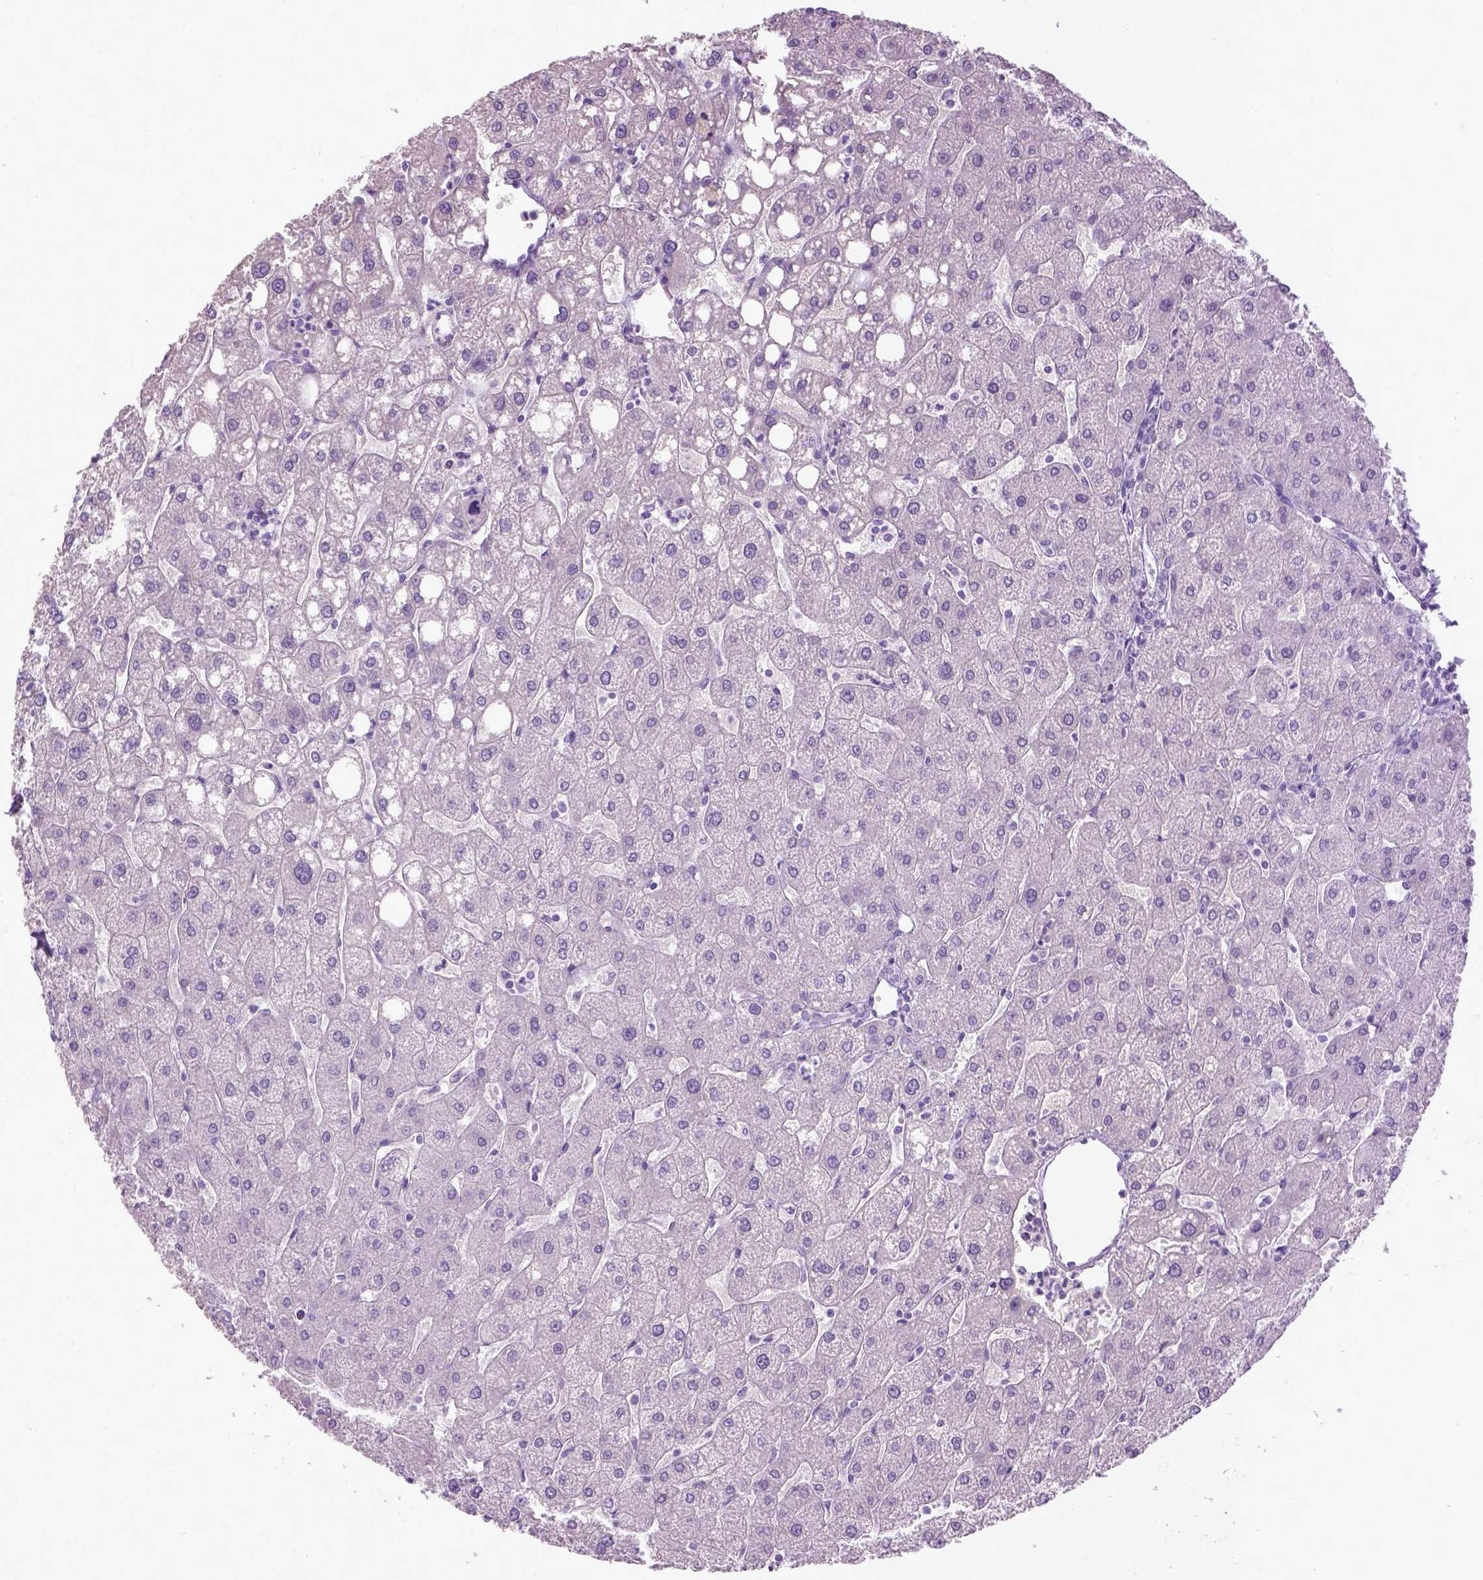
{"staining": {"intensity": "negative", "quantity": "none", "location": "none"}, "tissue": "liver", "cell_type": "Cholangiocytes", "image_type": "normal", "snomed": [{"axis": "morphology", "description": "Normal tissue, NOS"}, {"axis": "topography", "description": "Liver"}], "caption": "High magnification brightfield microscopy of benign liver stained with DAB (3,3'-diaminobenzidine) (brown) and counterstained with hematoxylin (blue): cholangiocytes show no significant expression.", "gene": "CYP24A1", "patient": {"sex": "male", "age": 67}}